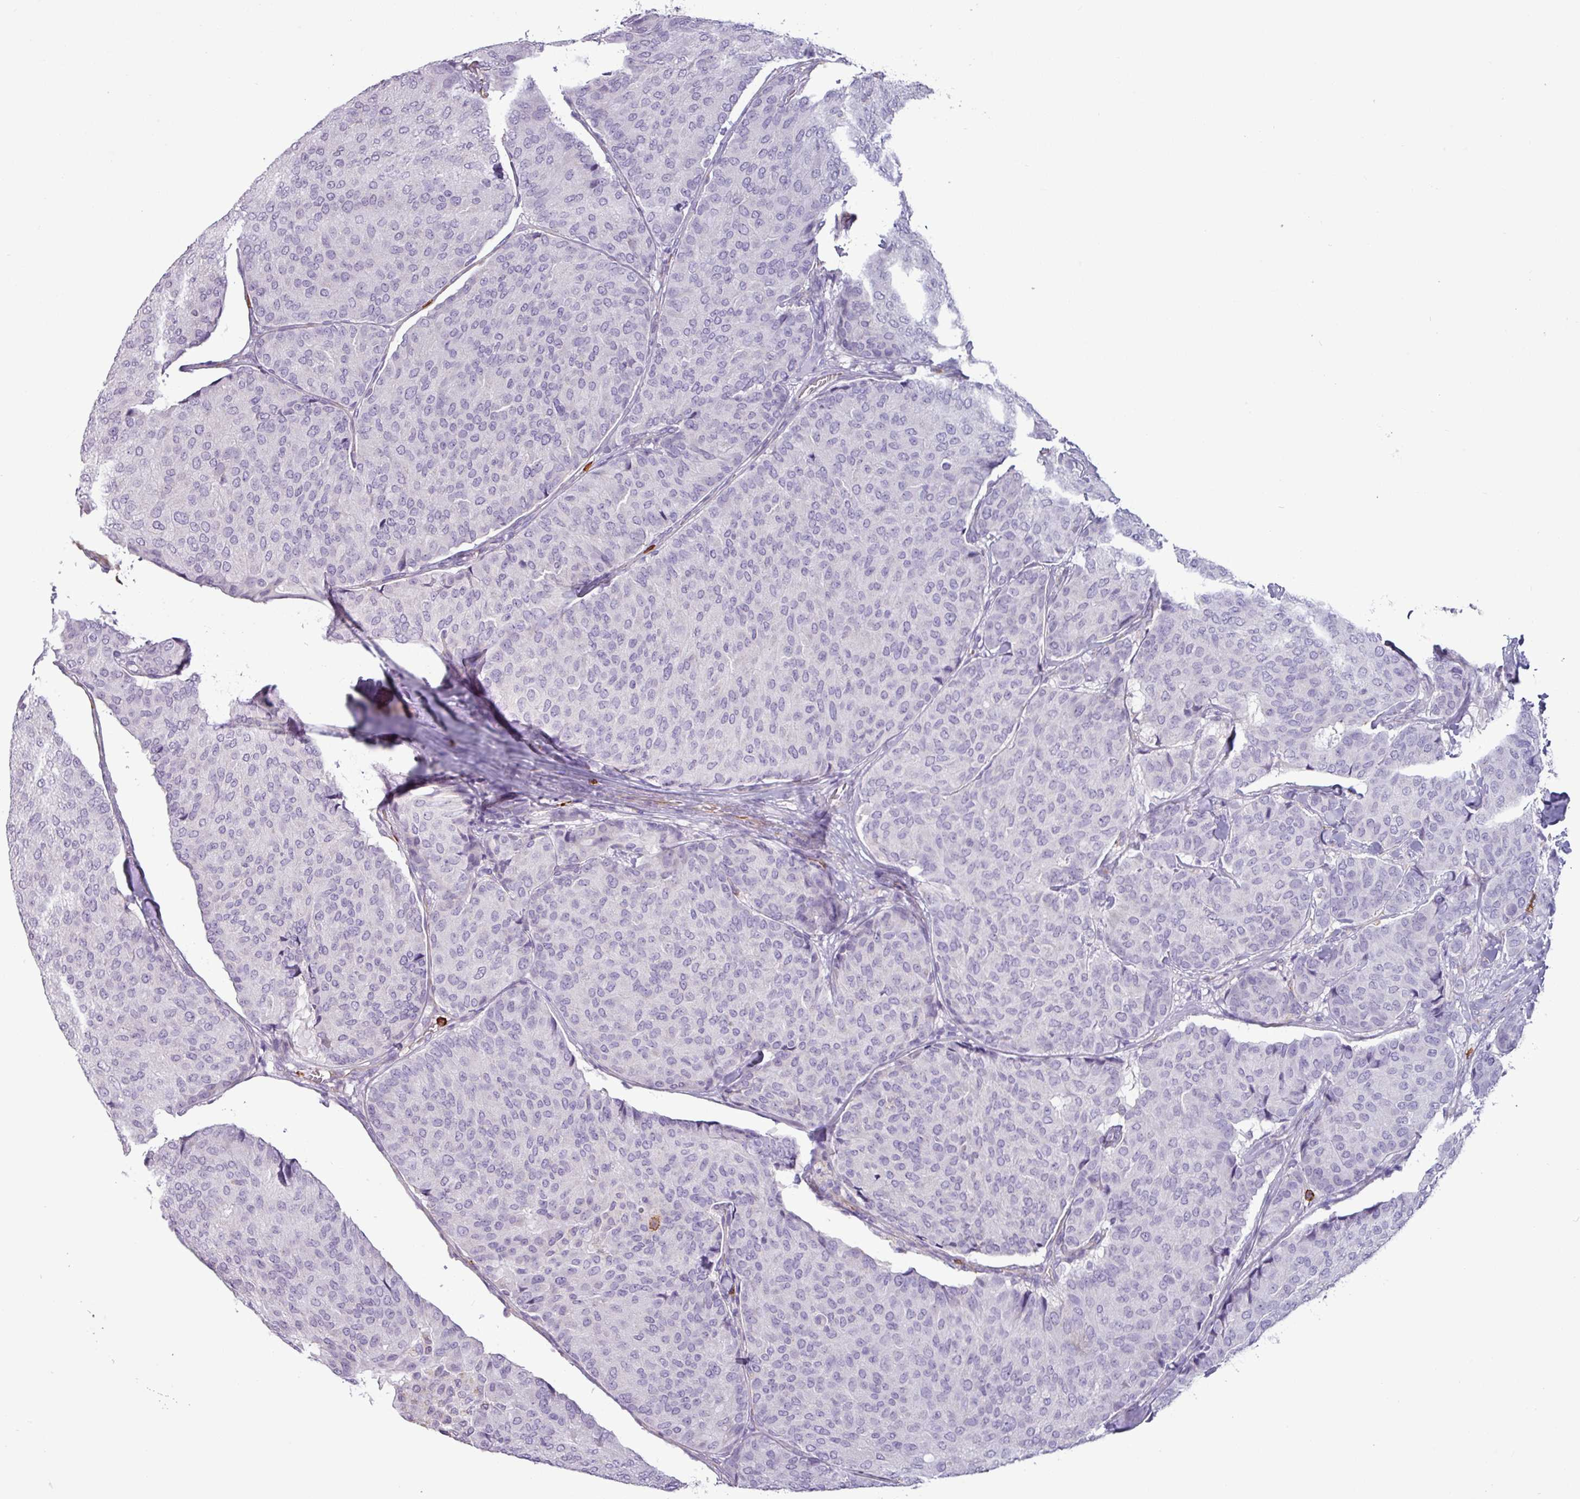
{"staining": {"intensity": "negative", "quantity": "none", "location": "none"}, "tissue": "breast cancer", "cell_type": "Tumor cells", "image_type": "cancer", "snomed": [{"axis": "morphology", "description": "Duct carcinoma"}, {"axis": "topography", "description": "Breast"}], "caption": "Infiltrating ductal carcinoma (breast) was stained to show a protein in brown. There is no significant positivity in tumor cells. (IHC, brightfield microscopy, high magnification).", "gene": "CD8A", "patient": {"sex": "female", "age": 75}}